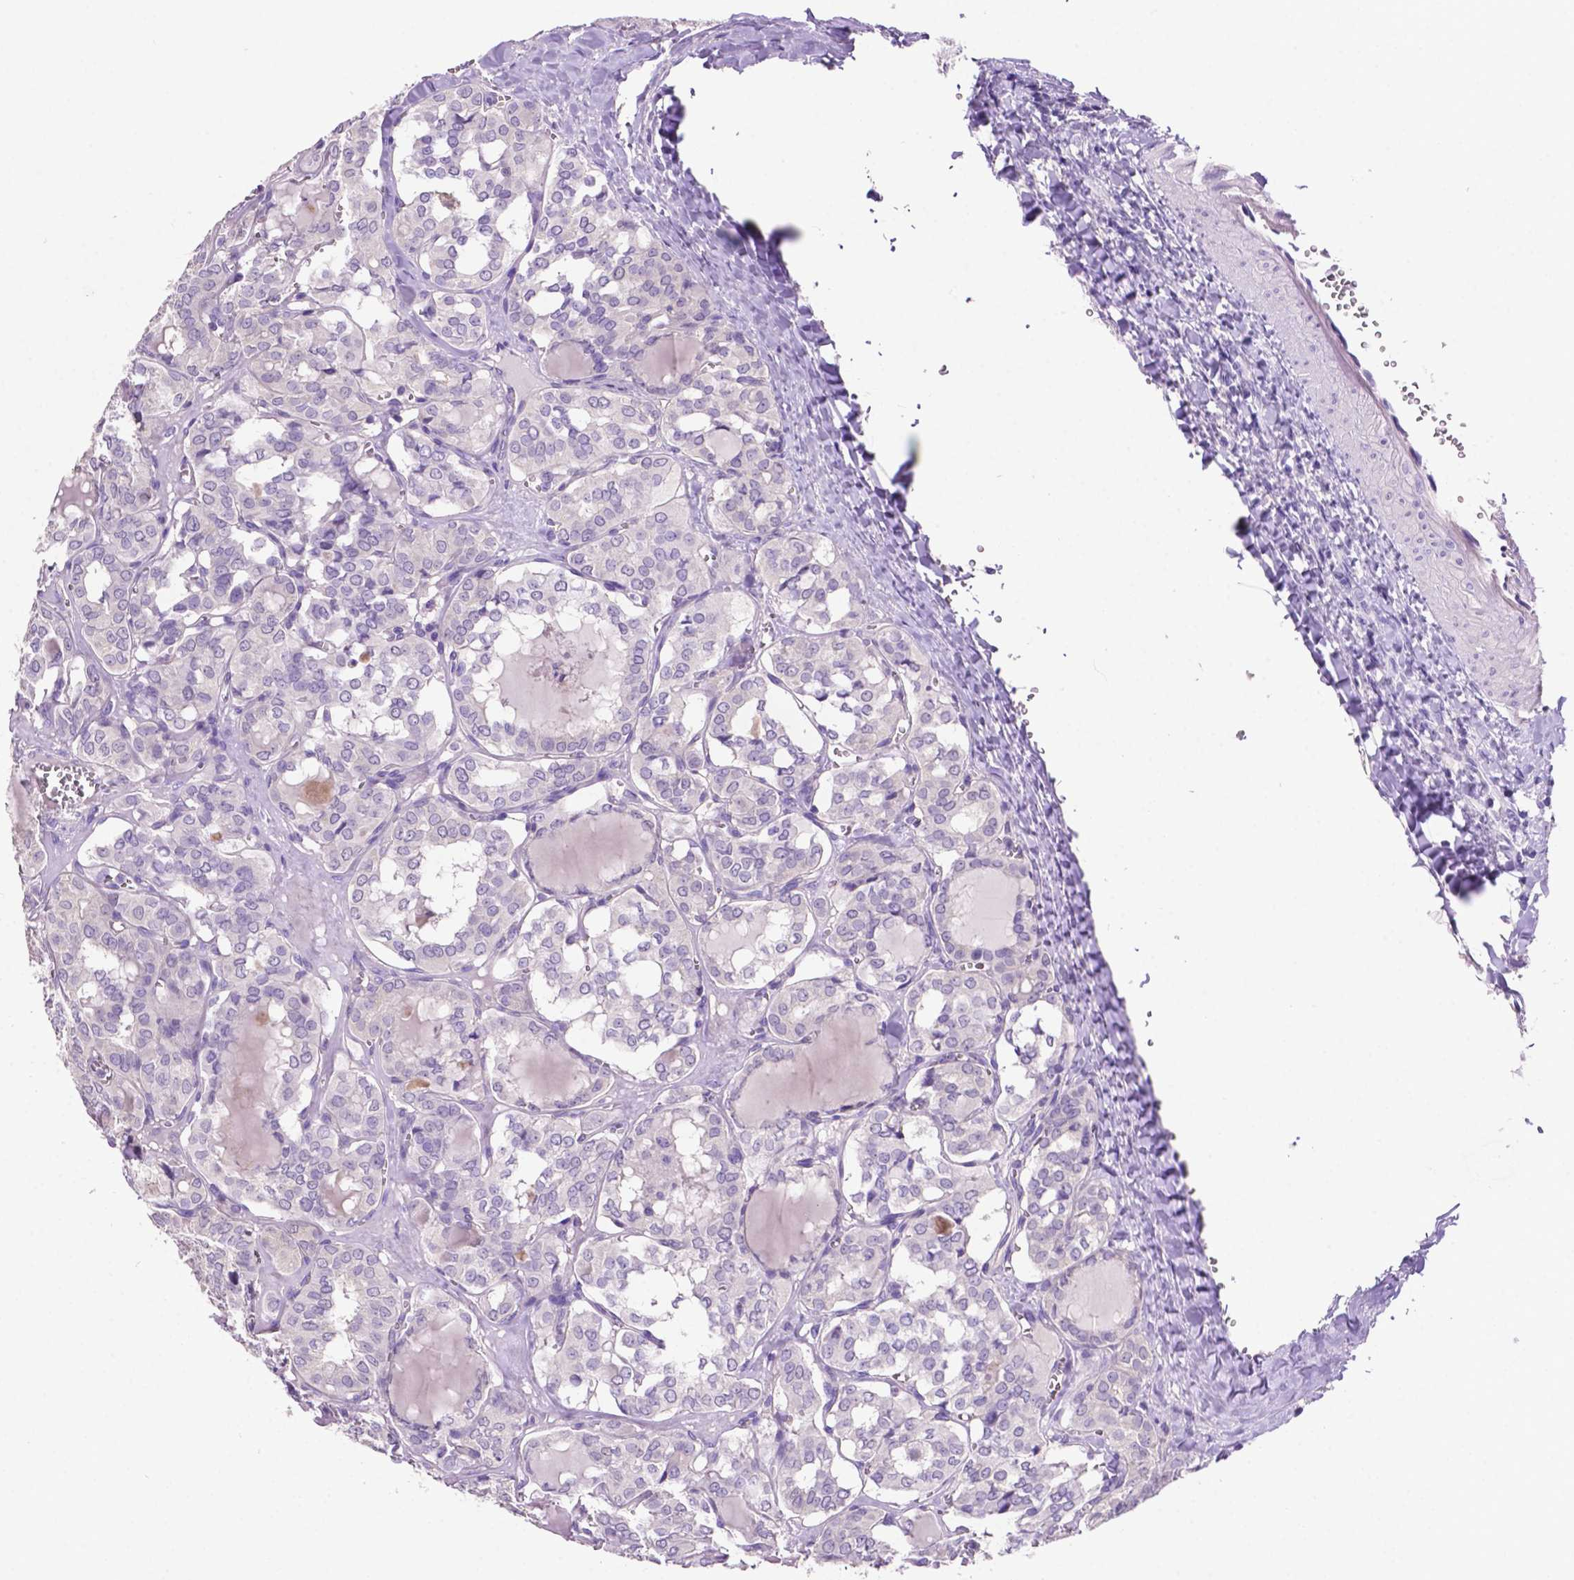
{"staining": {"intensity": "negative", "quantity": "none", "location": "none"}, "tissue": "thyroid cancer", "cell_type": "Tumor cells", "image_type": "cancer", "snomed": [{"axis": "morphology", "description": "Papillary adenocarcinoma, NOS"}, {"axis": "topography", "description": "Thyroid gland"}], "caption": "The histopathology image shows no significant positivity in tumor cells of papillary adenocarcinoma (thyroid).", "gene": "PRPS2", "patient": {"sex": "female", "age": 41}}